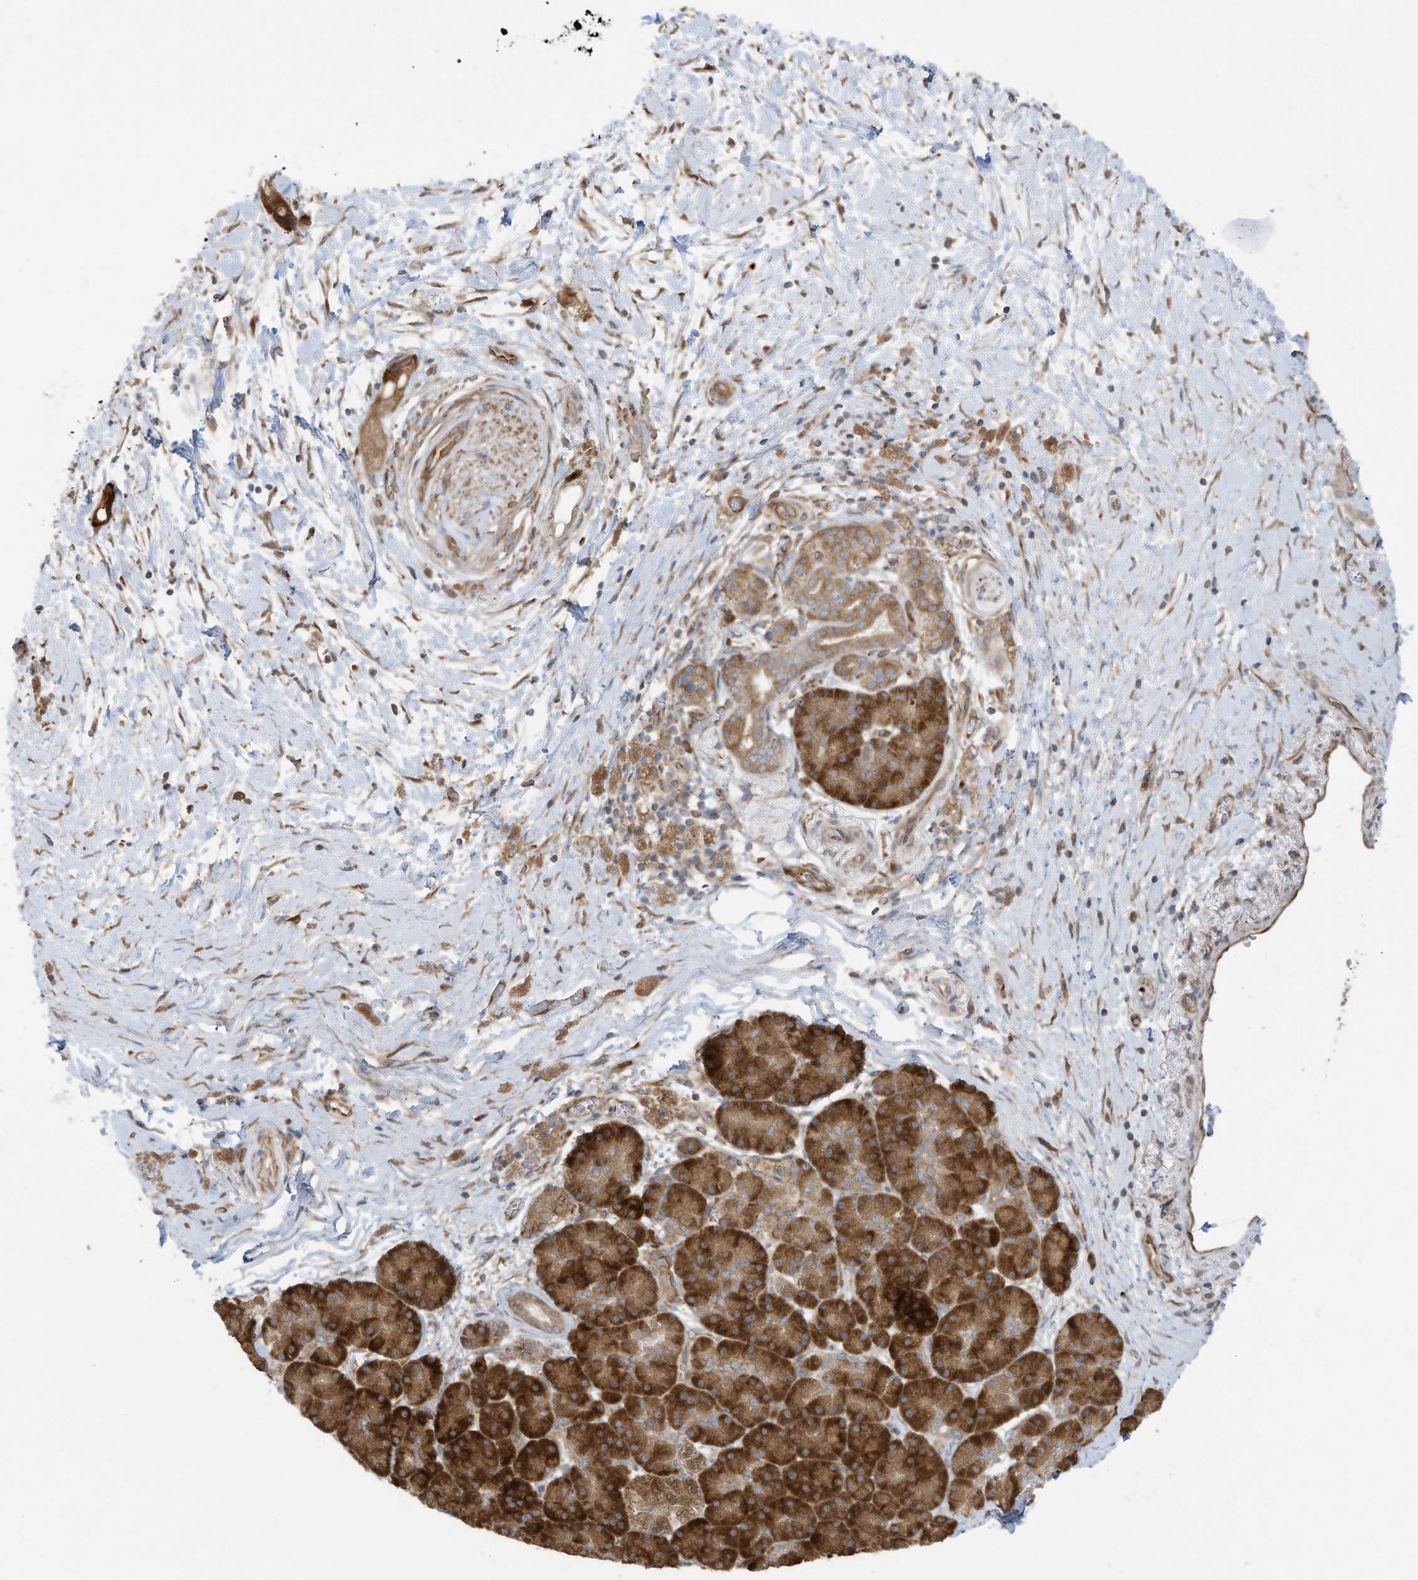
{"staining": {"intensity": "moderate", "quantity": ">75%", "location": "cytoplasmic/membranous"}, "tissue": "pancreatic cancer", "cell_type": "Tumor cells", "image_type": "cancer", "snomed": [{"axis": "morphology", "description": "Normal tissue, NOS"}, {"axis": "morphology", "description": "Adenocarcinoma, NOS"}, {"axis": "topography", "description": "Pancreas"}], "caption": "Immunohistochemistry histopathology image of human pancreatic adenocarcinoma stained for a protein (brown), which reveals medium levels of moderate cytoplasmic/membranous staining in about >75% of tumor cells.", "gene": "USE1", "patient": {"sex": "female", "age": 68}}